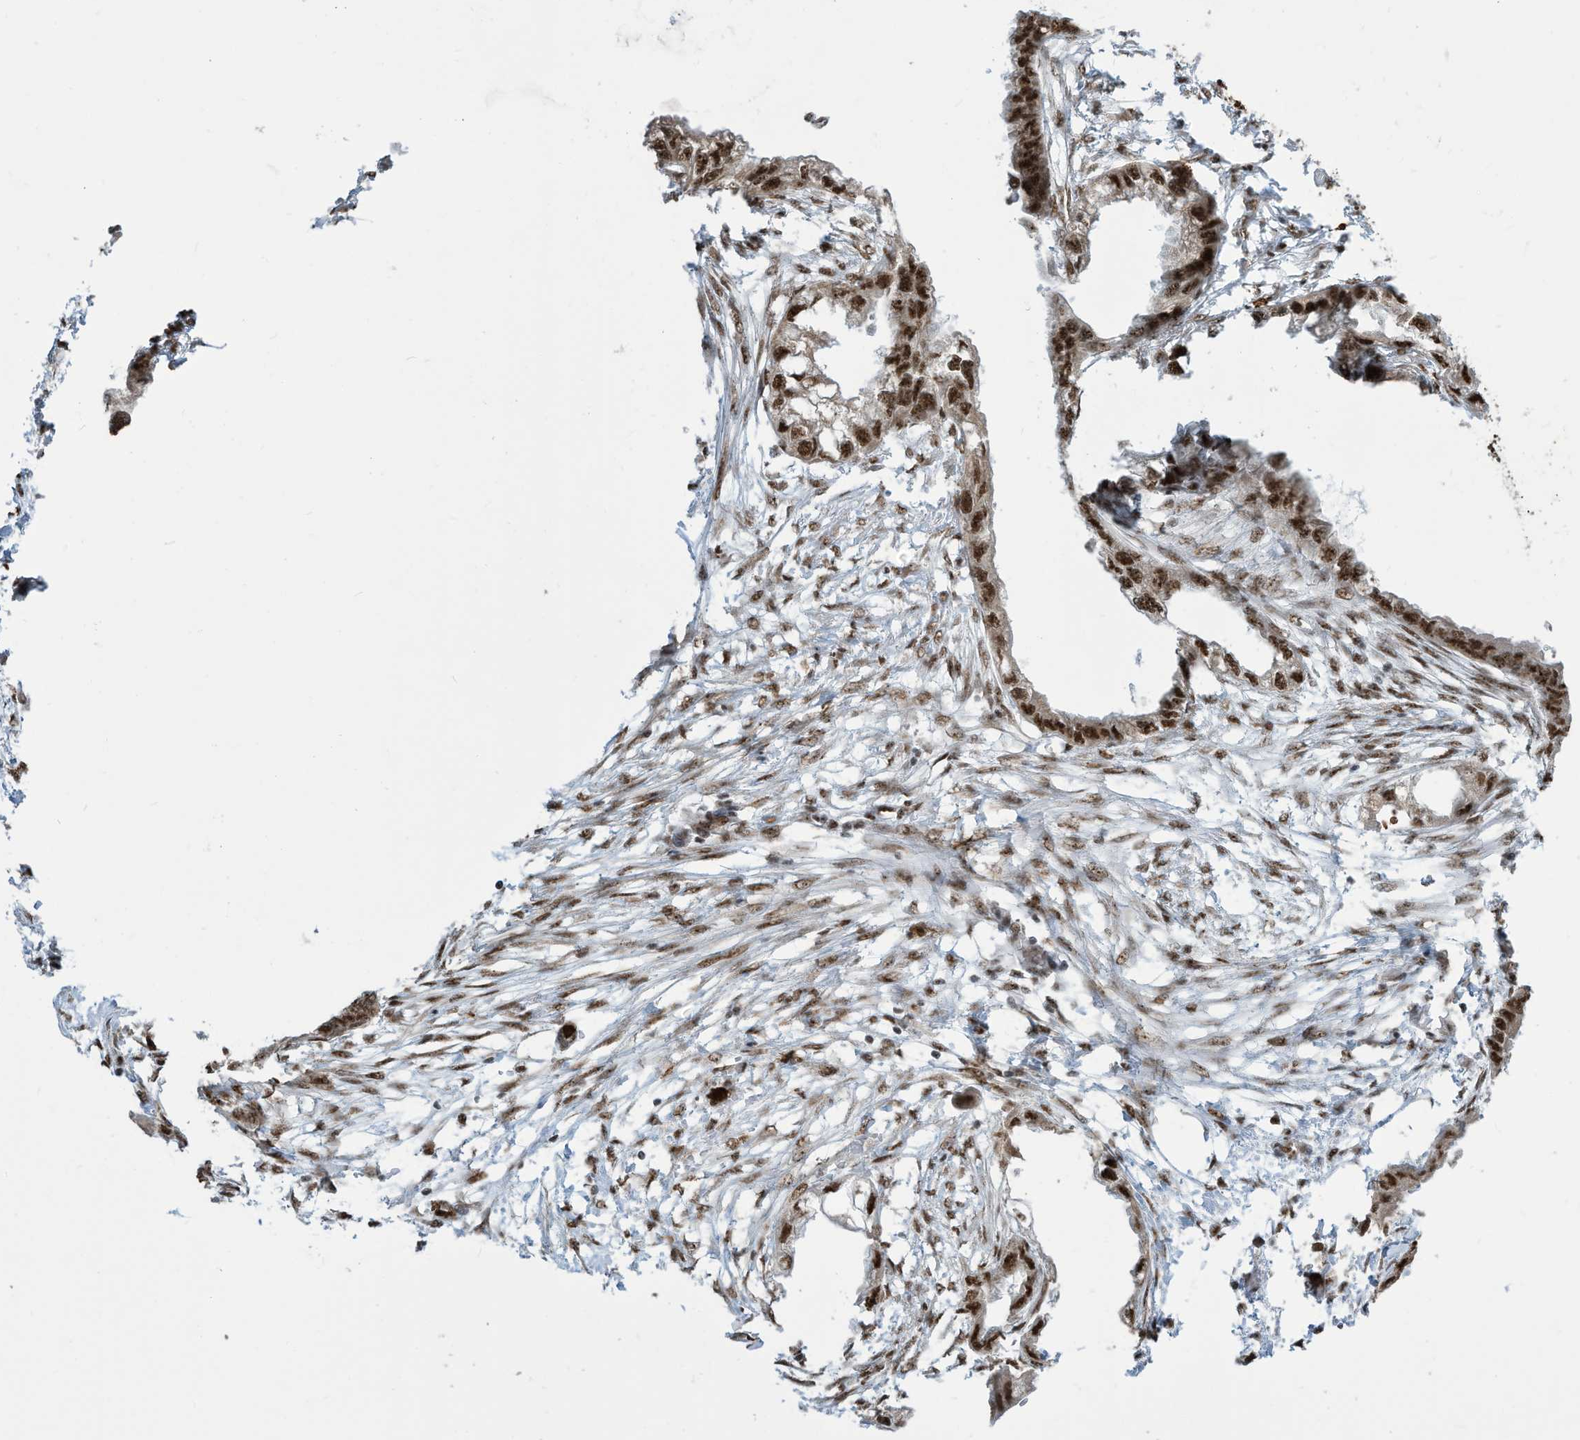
{"staining": {"intensity": "strong", "quantity": ">75%", "location": "nuclear"}, "tissue": "endometrial cancer", "cell_type": "Tumor cells", "image_type": "cancer", "snomed": [{"axis": "morphology", "description": "Adenocarcinoma, NOS"}, {"axis": "morphology", "description": "Adenocarcinoma, metastatic, NOS"}, {"axis": "topography", "description": "Adipose tissue"}, {"axis": "topography", "description": "Endometrium"}], "caption": "Immunohistochemical staining of human endometrial cancer displays high levels of strong nuclear protein expression in about >75% of tumor cells. (brown staining indicates protein expression, while blue staining denotes nuclei).", "gene": "LBH", "patient": {"sex": "female", "age": 67}}